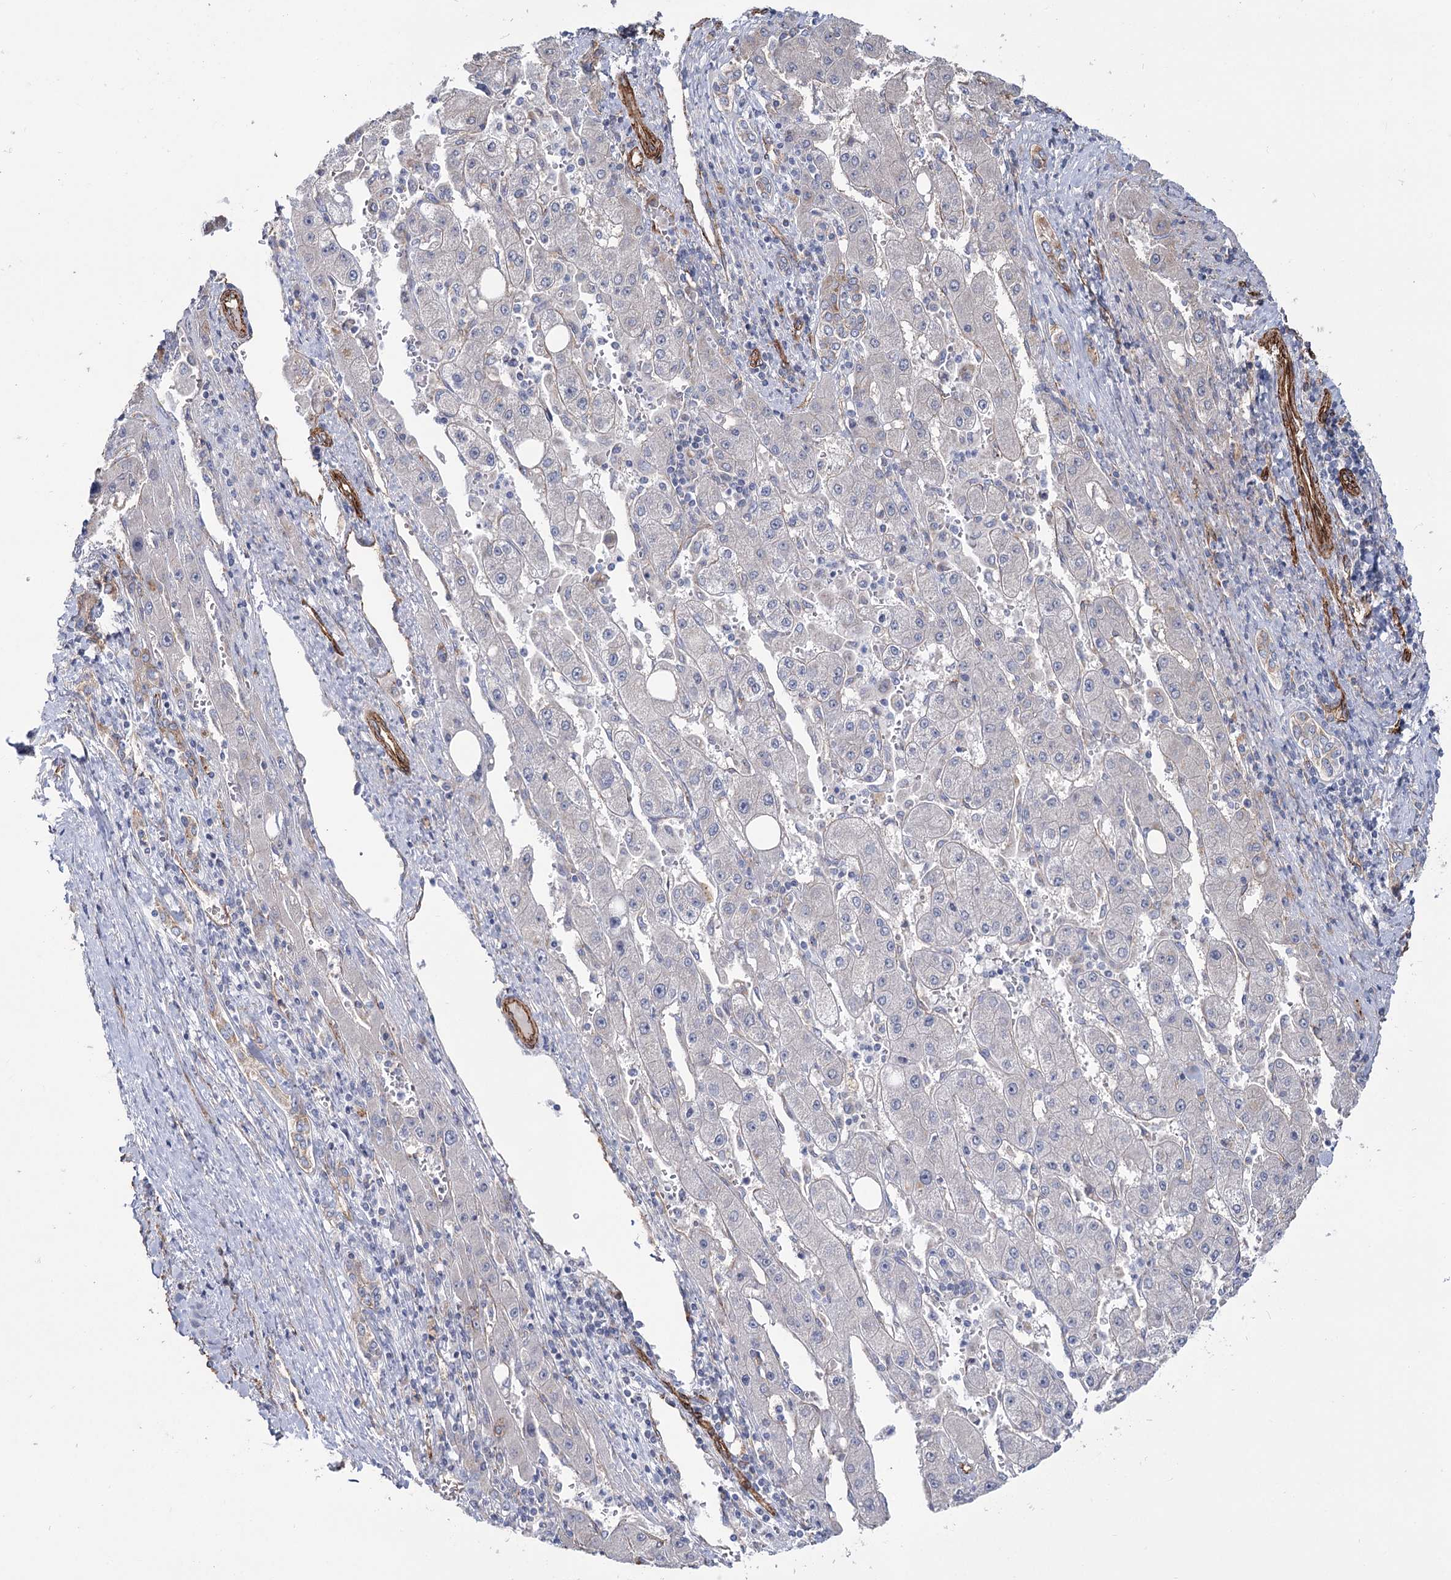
{"staining": {"intensity": "negative", "quantity": "none", "location": "none"}, "tissue": "liver cancer", "cell_type": "Tumor cells", "image_type": "cancer", "snomed": [{"axis": "morphology", "description": "Carcinoma, Hepatocellular, NOS"}, {"axis": "topography", "description": "Liver"}], "caption": "The image displays no significant expression in tumor cells of liver hepatocellular carcinoma.", "gene": "TMEM164", "patient": {"sex": "female", "age": 73}}